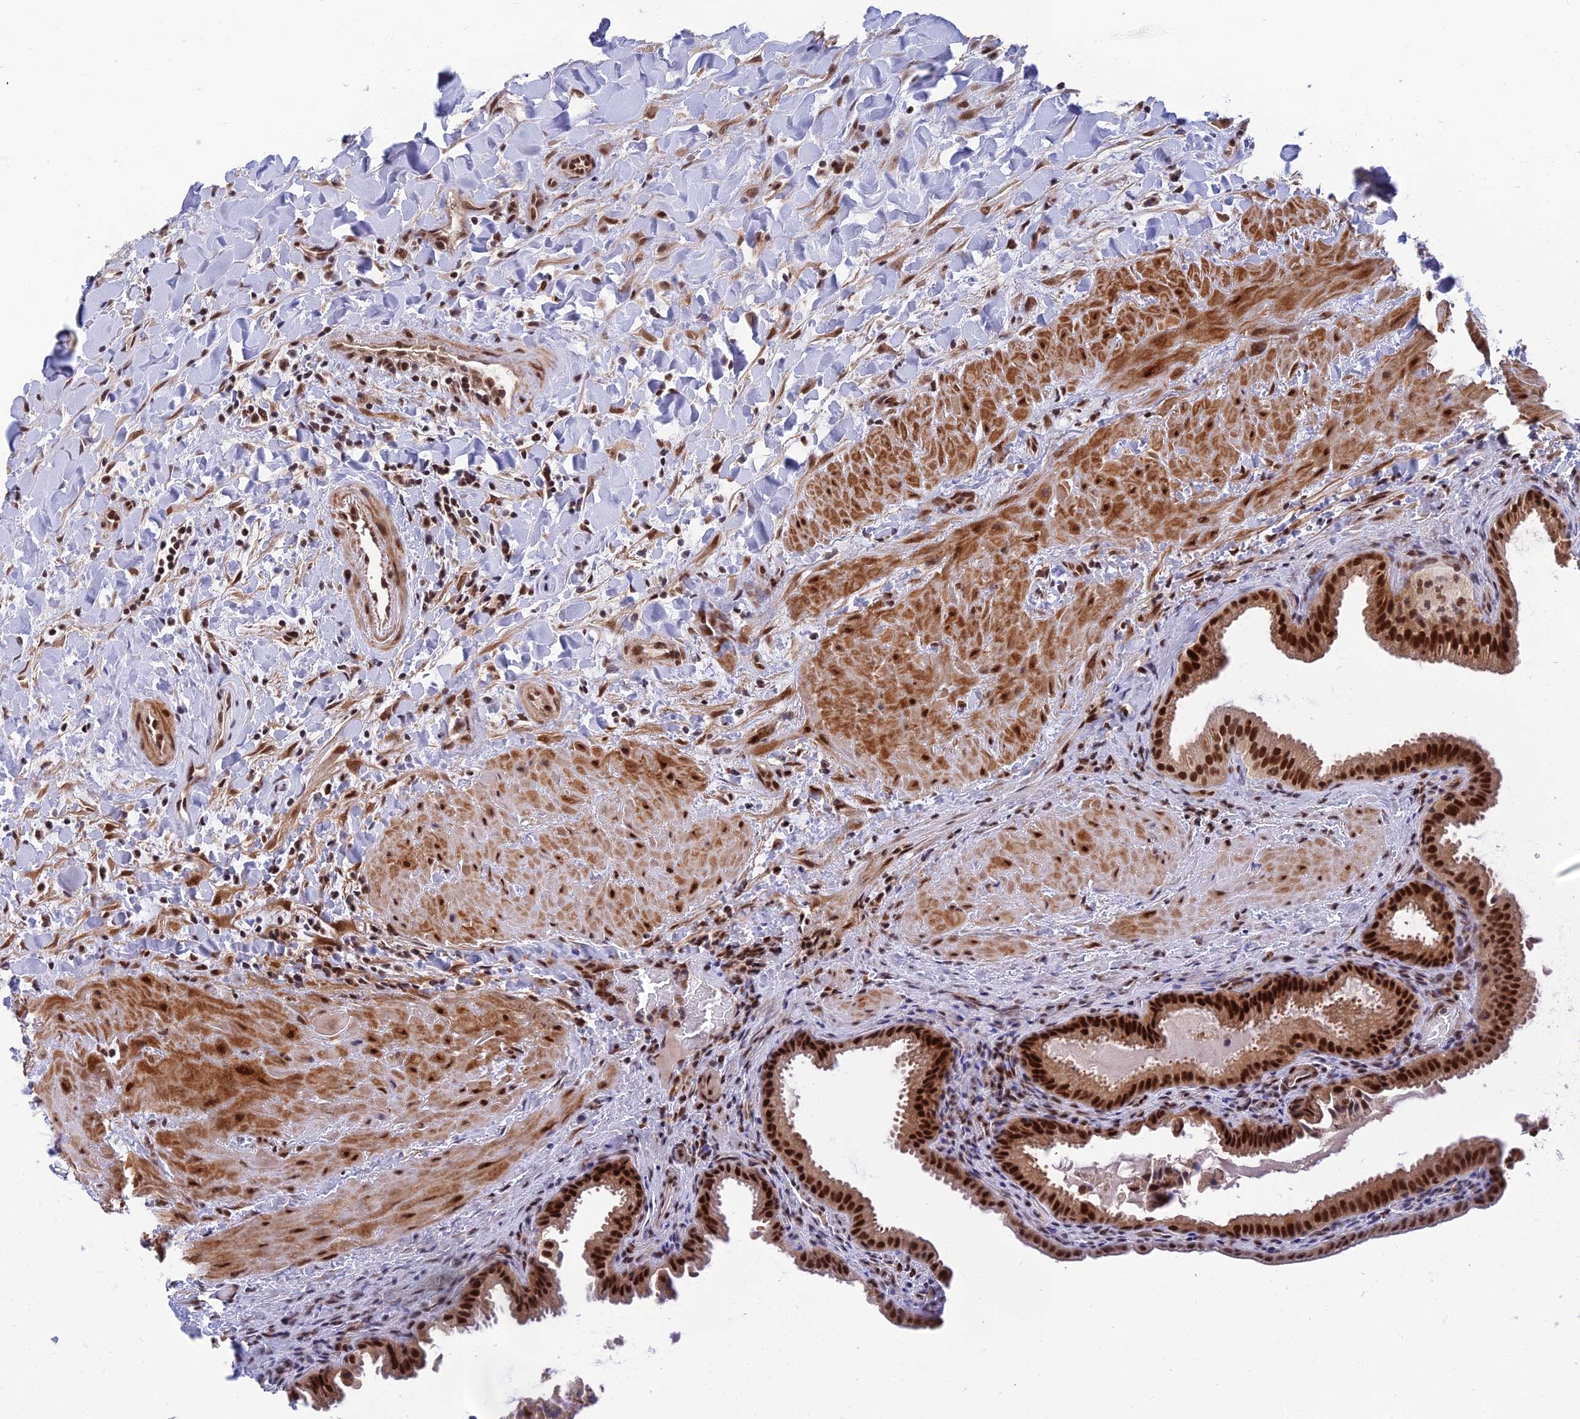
{"staining": {"intensity": "strong", "quantity": ">75%", "location": "cytoplasmic/membranous,nuclear"}, "tissue": "gallbladder", "cell_type": "Glandular cells", "image_type": "normal", "snomed": [{"axis": "morphology", "description": "Normal tissue, NOS"}, {"axis": "topography", "description": "Gallbladder"}], "caption": "Immunohistochemistry of normal gallbladder exhibits high levels of strong cytoplasmic/membranous,nuclear expression in approximately >75% of glandular cells.", "gene": "TCEA2", "patient": {"sex": "male", "age": 24}}